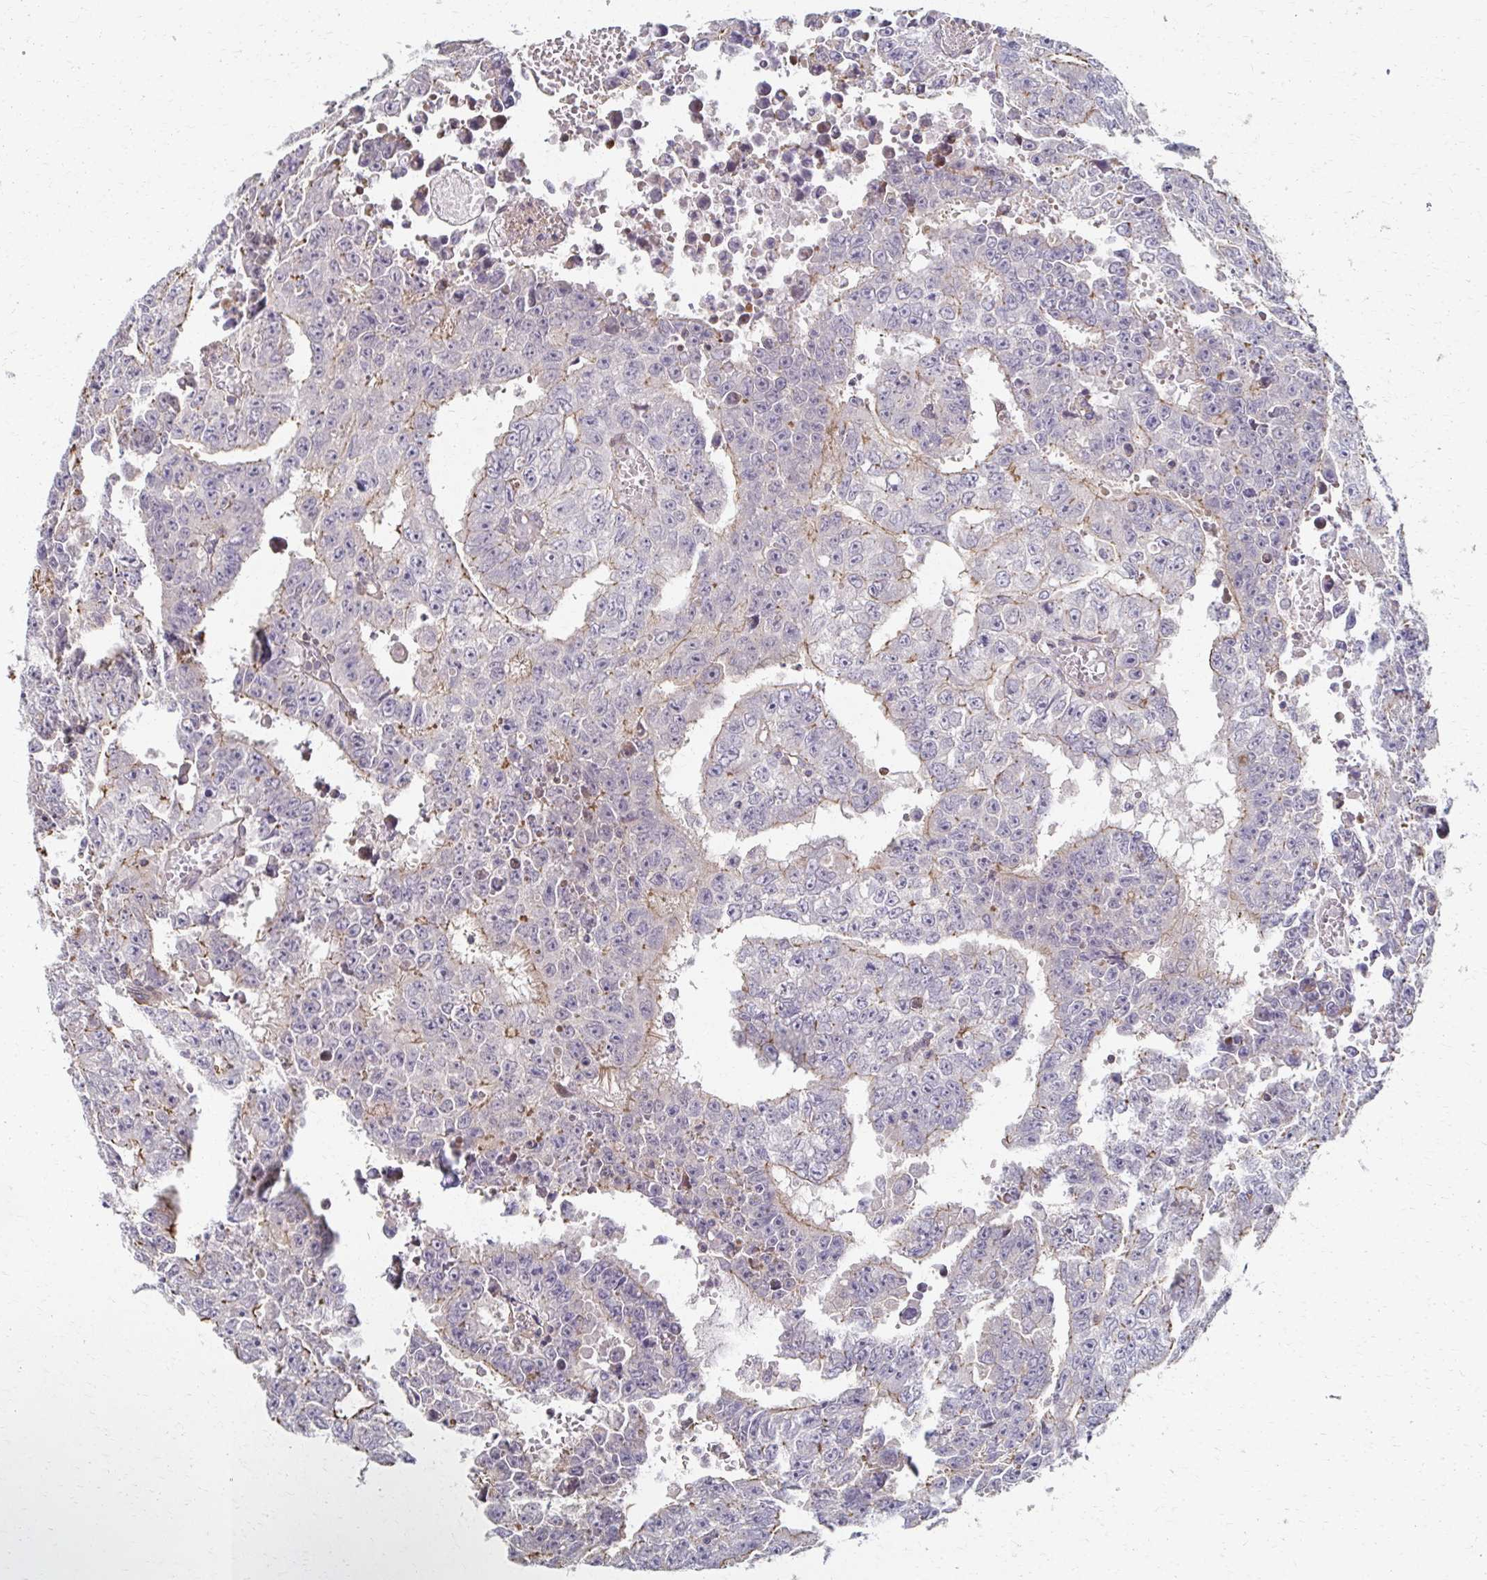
{"staining": {"intensity": "weak", "quantity": "<25%", "location": "cytoplasmic/membranous"}, "tissue": "testis cancer", "cell_type": "Tumor cells", "image_type": "cancer", "snomed": [{"axis": "morphology", "description": "Carcinoma, Embryonal, NOS"}, {"axis": "morphology", "description": "Teratoma, malignant, NOS"}, {"axis": "topography", "description": "Testis"}], "caption": "A histopathology image of testis cancer (embryonal carcinoma) stained for a protein reveals no brown staining in tumor cells.", "gene": "EOLA2", "patient": {"sex": "male", "age": 24}}